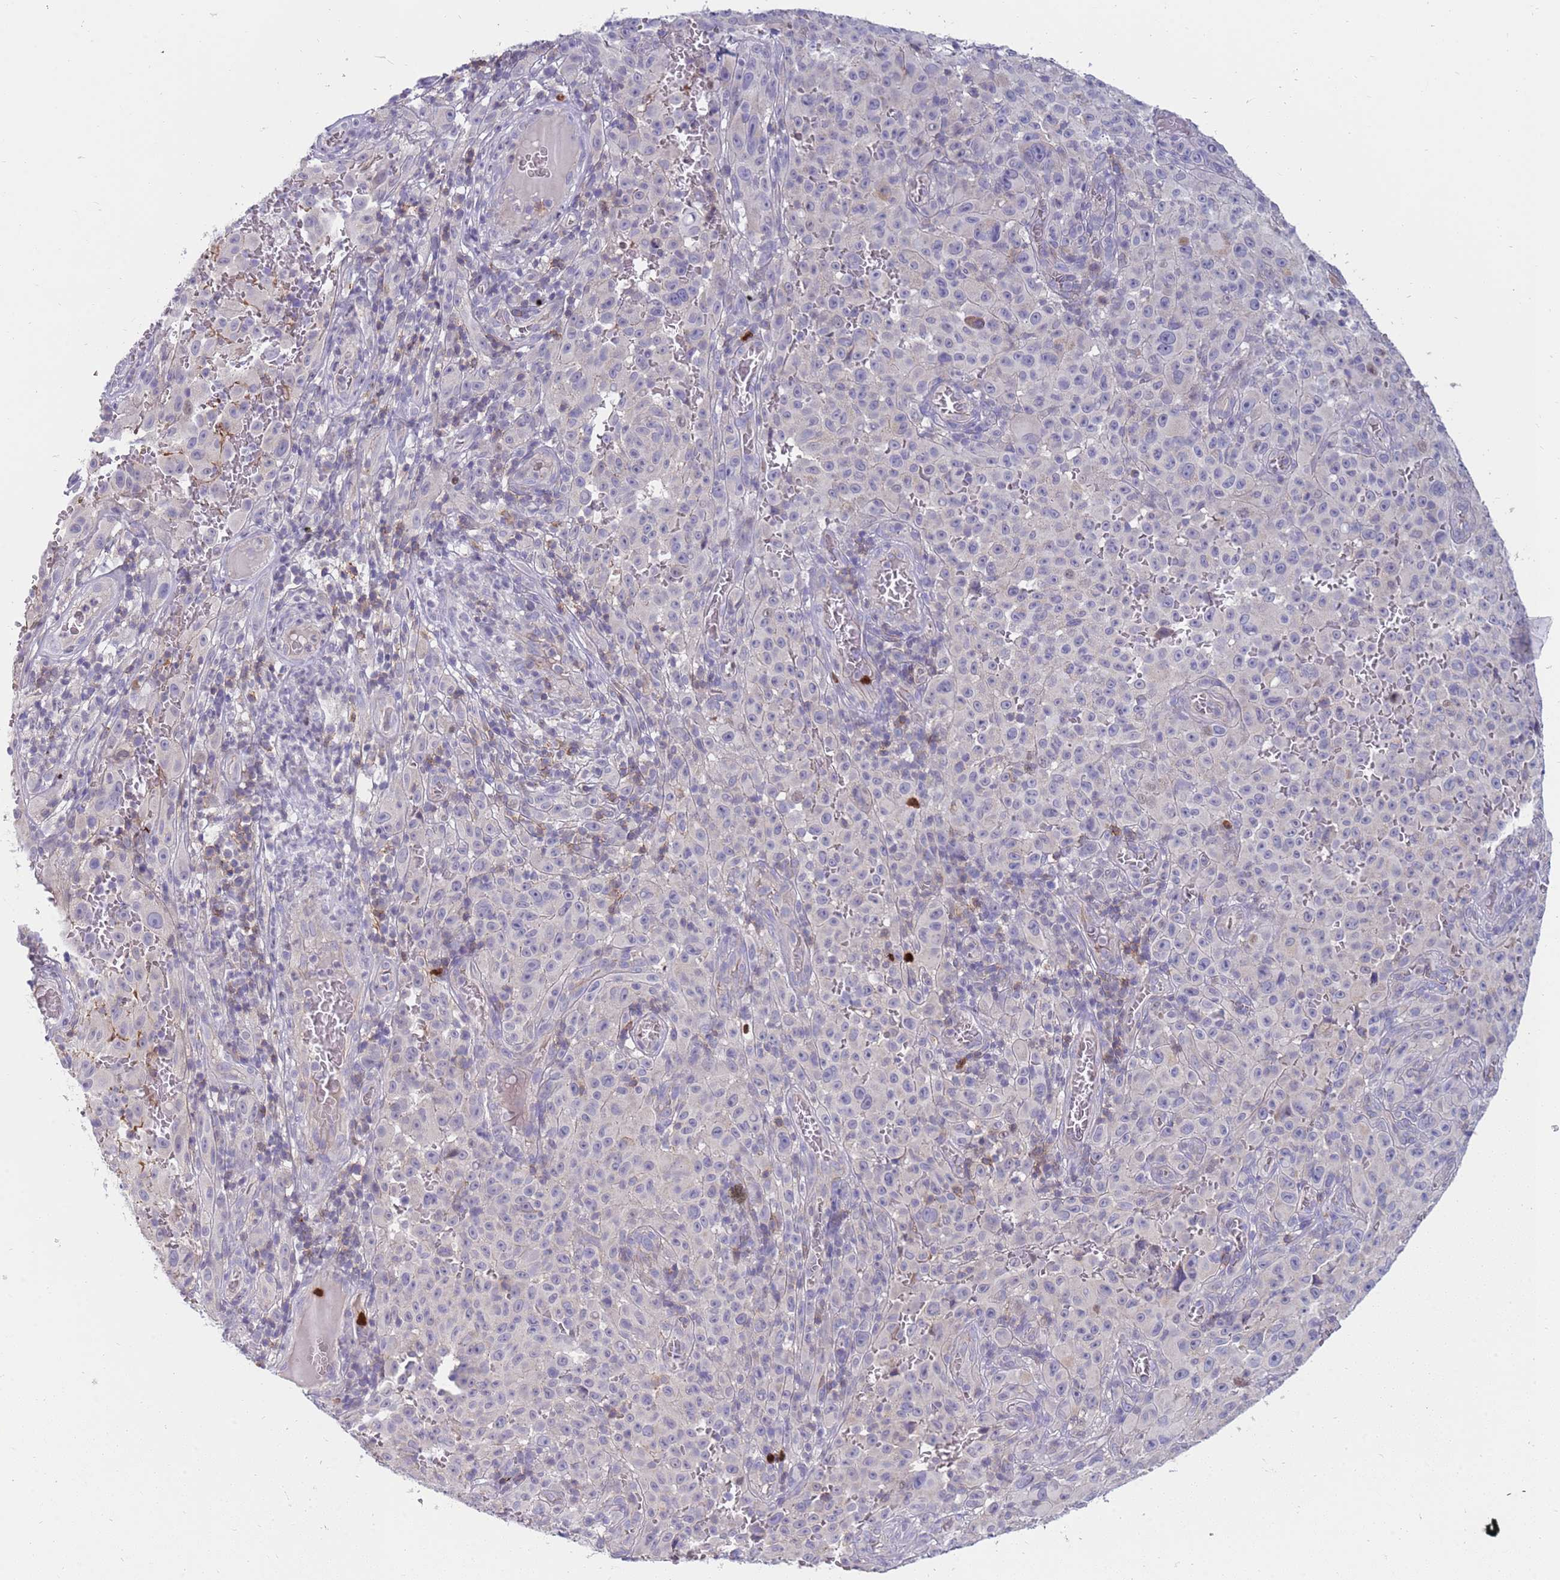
{"staining": {"intensity": "negative", "quantity": "none", "location": "none"}, "tissue": "melanoma", "cell_type": "Tumor cells", "image_type": "cancer", "snomed": [{"axis": "morphology", "description": "Malignant melanoma, NOS"}, {"axis": "topography", "description": "Skin"}], "caption": "This is an immunohistochemistry photomicrograph of melanoma. There is no positivity in tumor cells.", "gene": "STK25", "patient": {"sex": "female", "age": 82}}